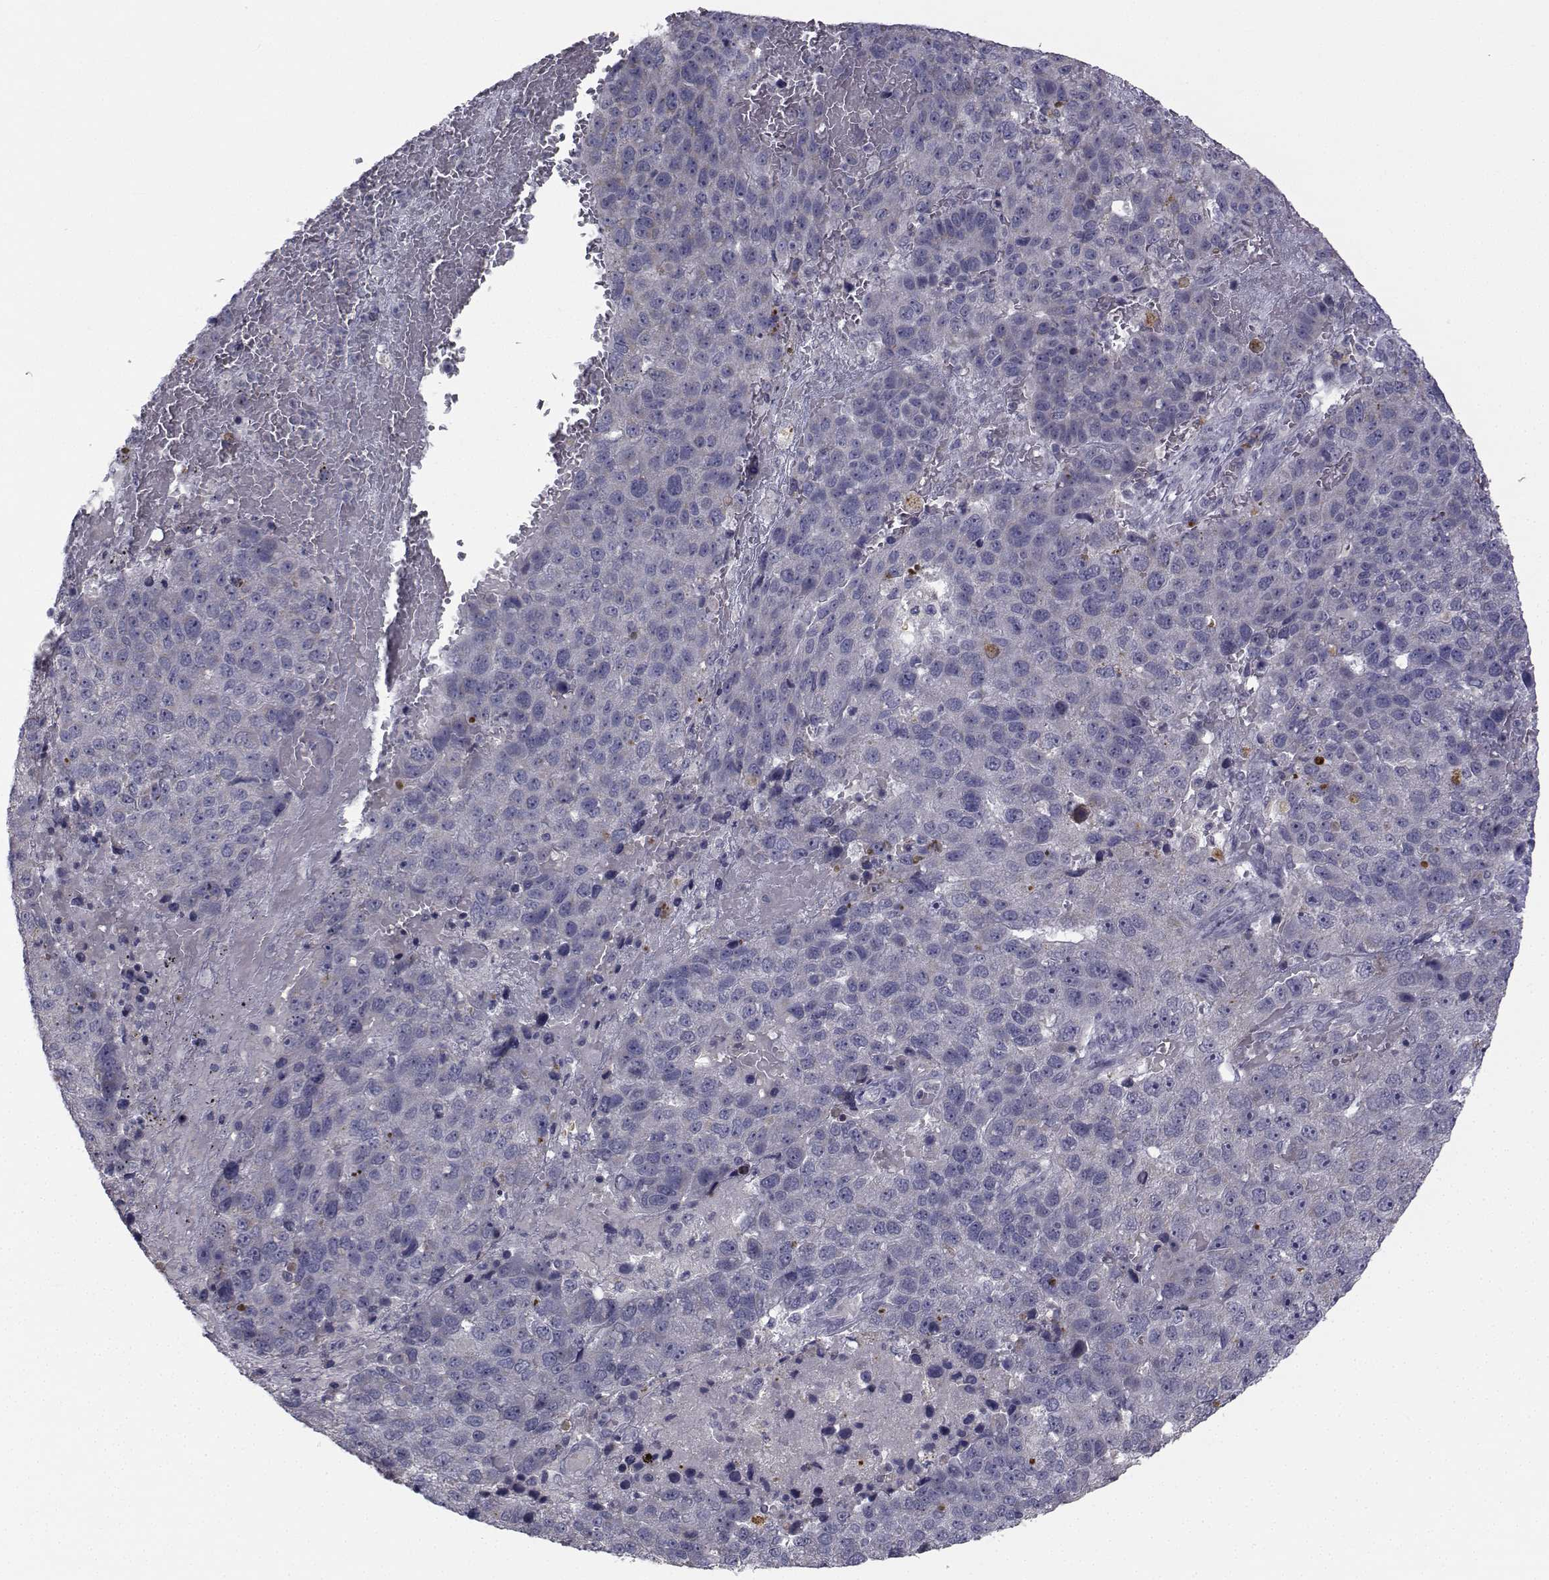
{"staining": {"intensity": "negative", "quantity": "none", "location": "none"}, "tissue": "pancreatic cancer", "cell_type": "Tumor cells", "image_type": "cancer", "snomed": [{"axis": "morphology", "description": "Adenocarcinoma, NOS"}, {"axis": "topography", "description": "Pancreas"}], "caption": "This is an IHC image of human pancreatic cancer (adenocarcinoma). There is no staining in tumor cells.", "gene": "ANGPT1", "patient": {"sex": "female", "age": 61}}